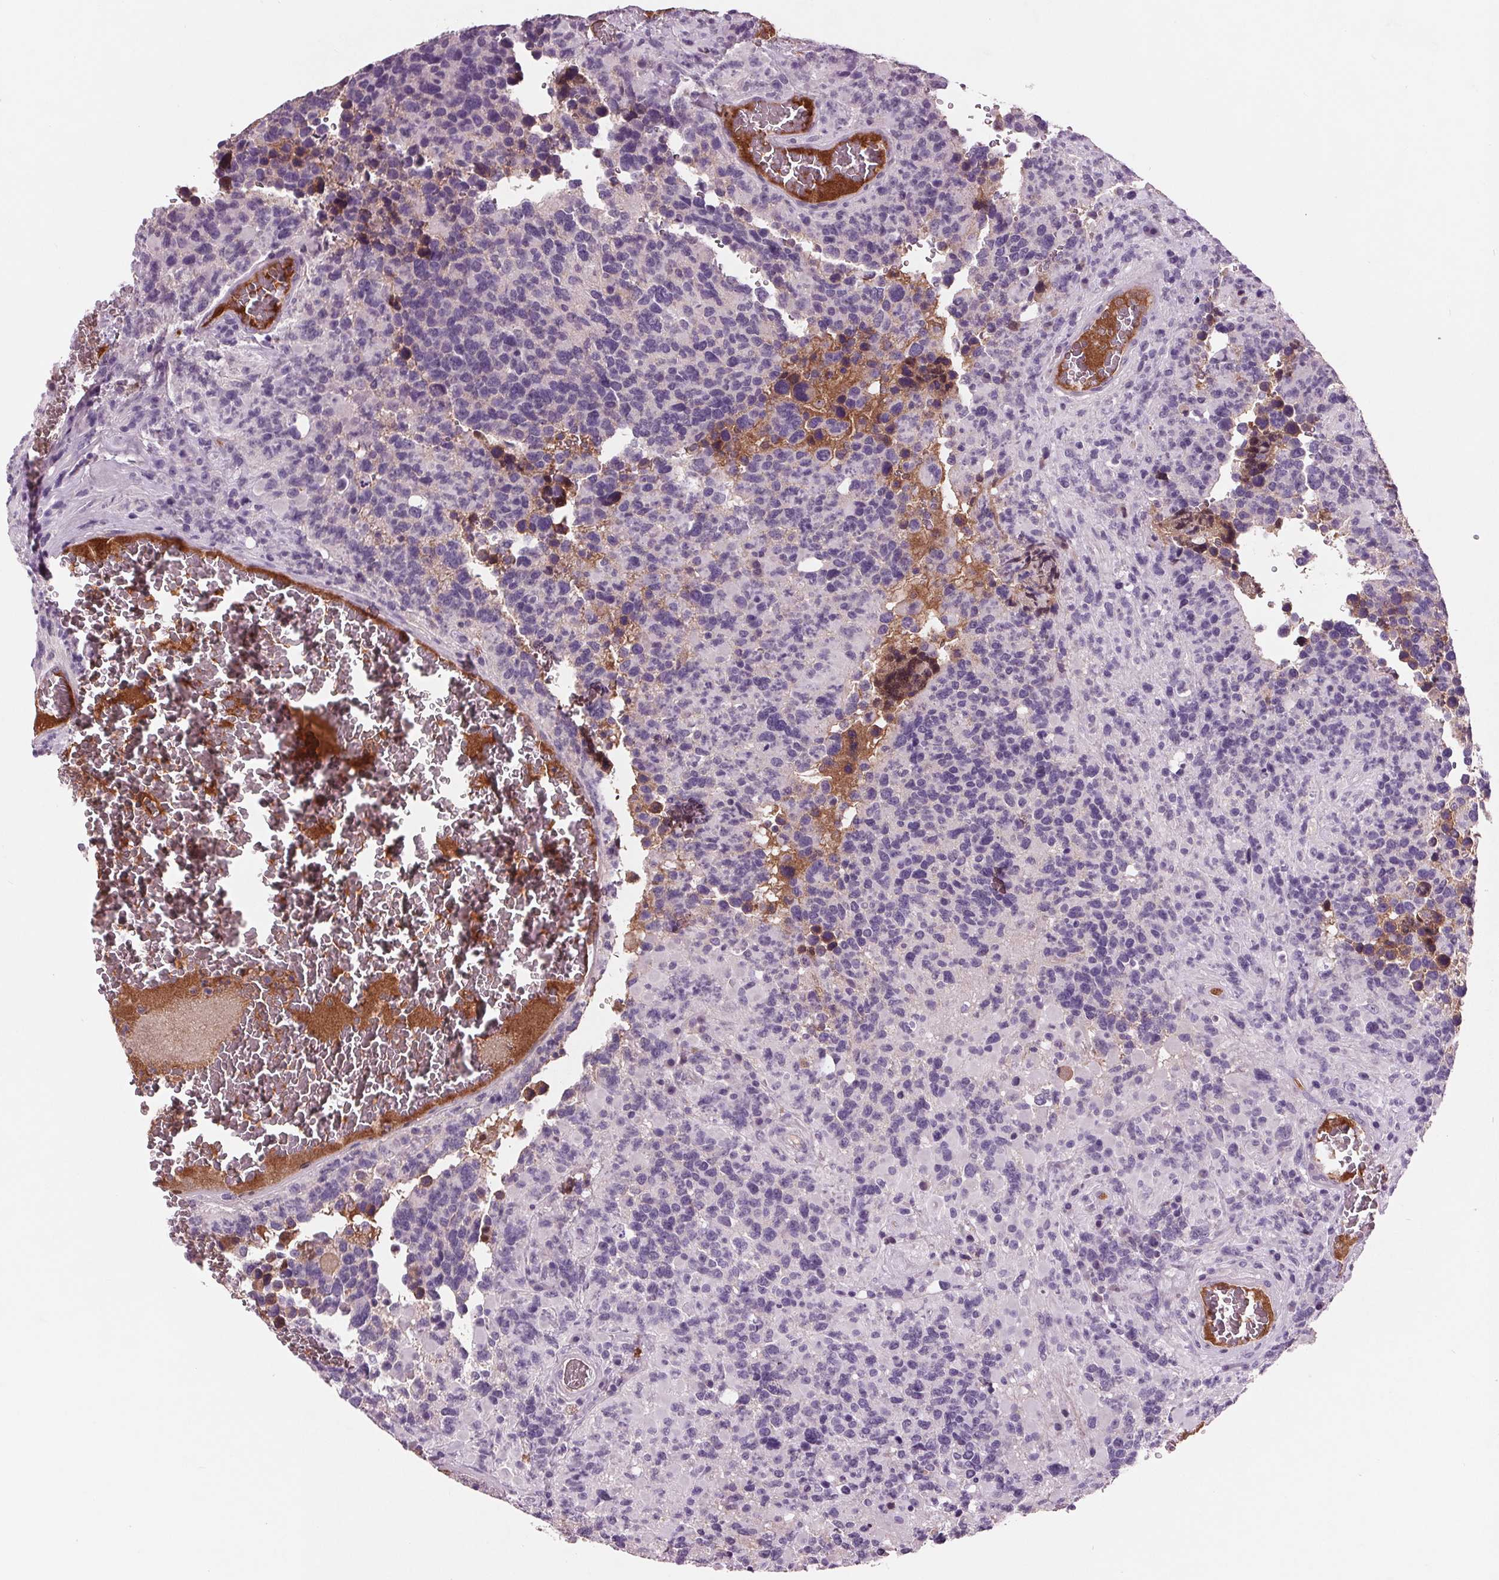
{"staining": {"intensity": "negative", "quantity": "none", "location": "none"}, "tissue": "glioma", "cell_type": "Tumor cells", "image_type": "cancer", "snomed": [{"axis": "morphology", "description": "Glioma, malignant, High grade"}, {"axis": "topography", "description": "Brain"}], "caption": "Immunohistochemical staining of human glioma exhibits no significant expression in tumor cells. (Stains: DAB (3,3'-diaminobenzidine) IHC with hematoxylin counter stain, Microscopy: brightfield microscopy at high magnification).", "gene": "C6", "patient": {"sex": "female", "age": 40}}